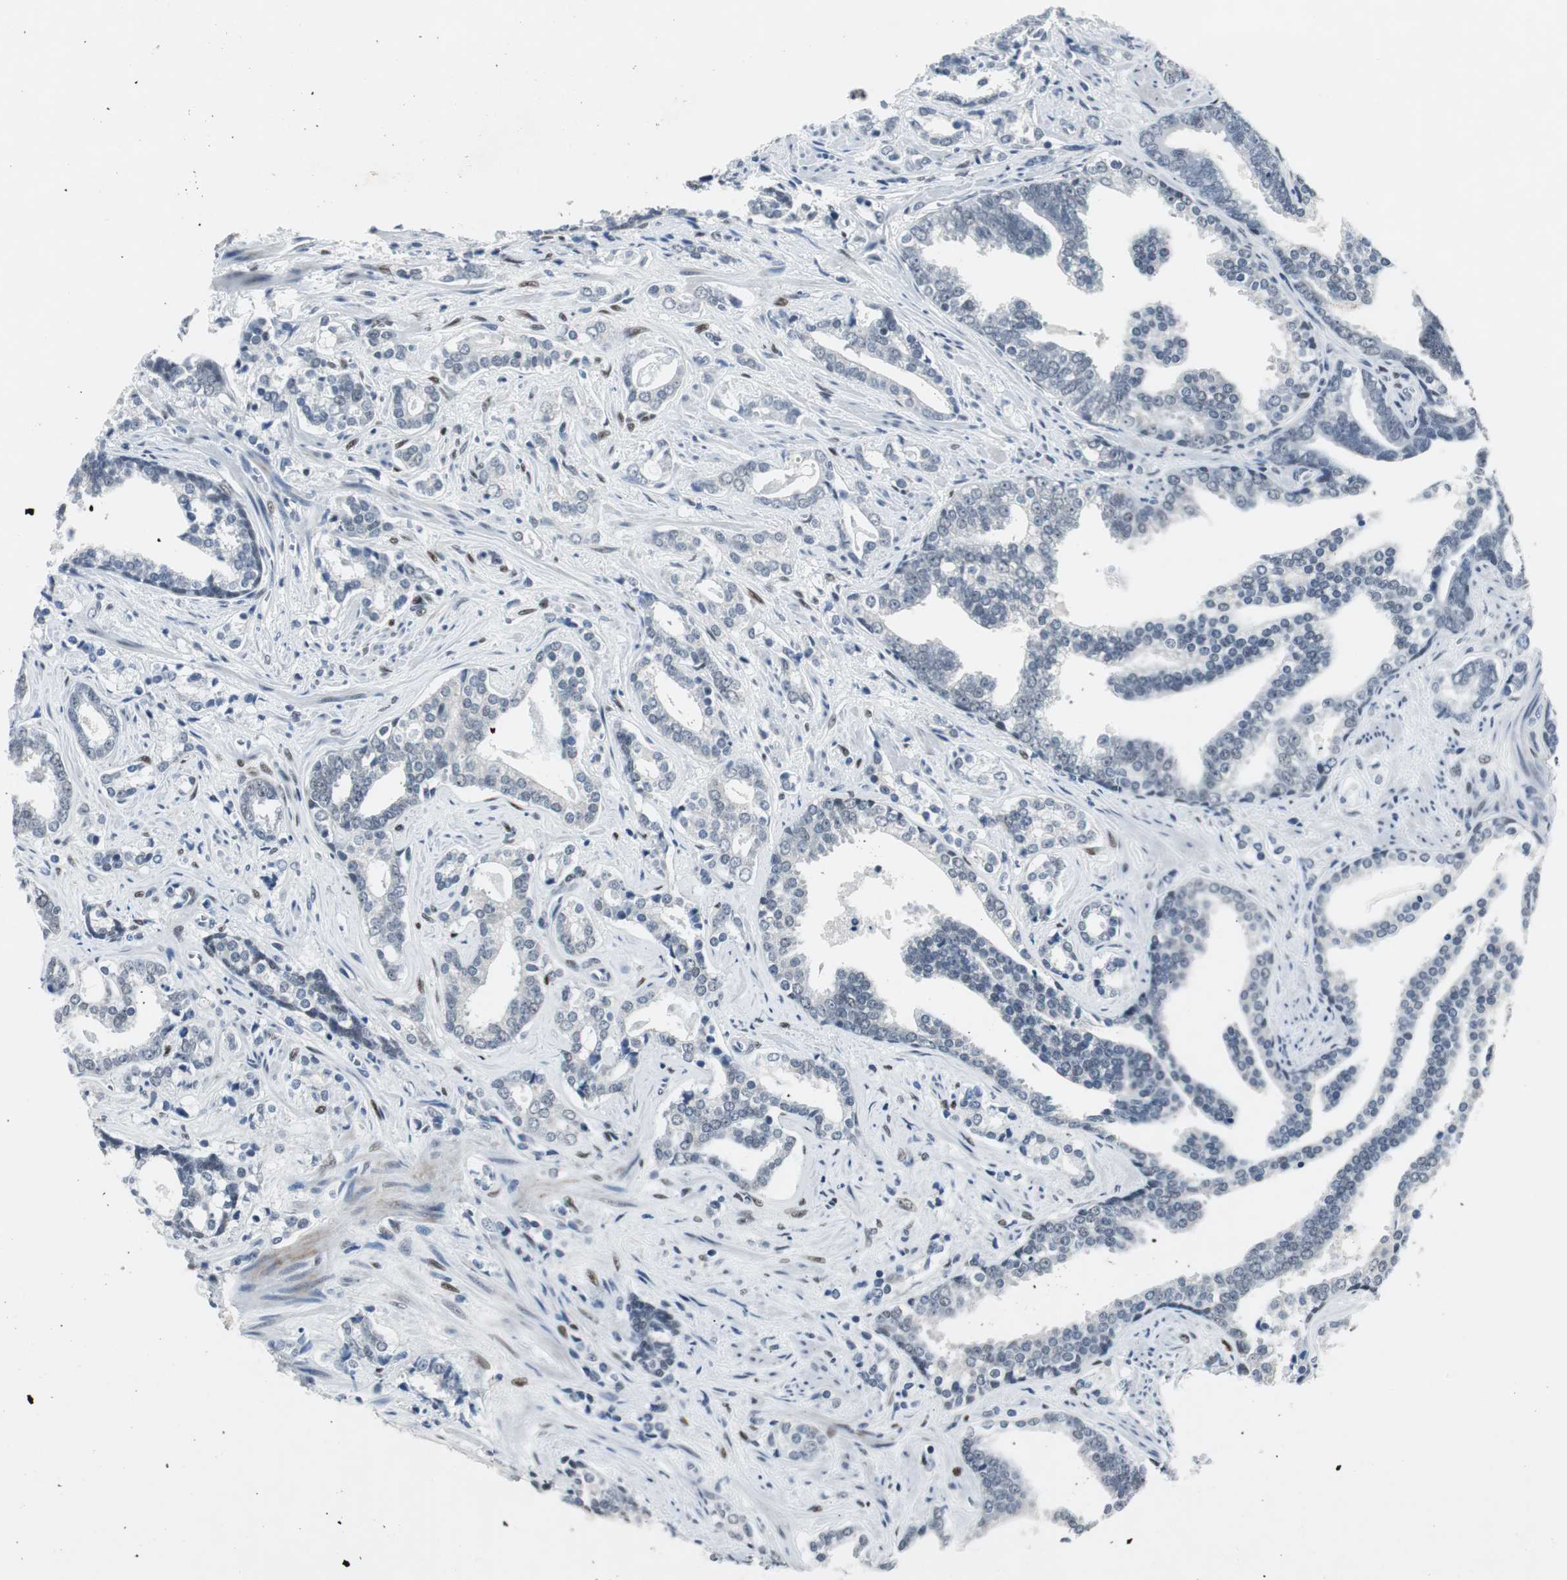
{"staining": {"intensity": "negative", "quantity": "none", "location": "none"}, "tissue": "prostate cancer", "cell_type": "Tumor cells", "image_type": "cancer", "snomed": [{"axis": "morphology", "description": "Adenocarcinoma, High grade"}, {"axis": "topography", "description": "Prostate"}], "caption": "The immunohistochemistry photomicrograph has no significant positivity in tumor cells of prostate high-grade adenocarcinoma tissue. (Brightfield microscopy of DAB immunohistochemistry at high magnification).", "gene": "ELK1", "patient": {"sex": "male", "age": 67}}